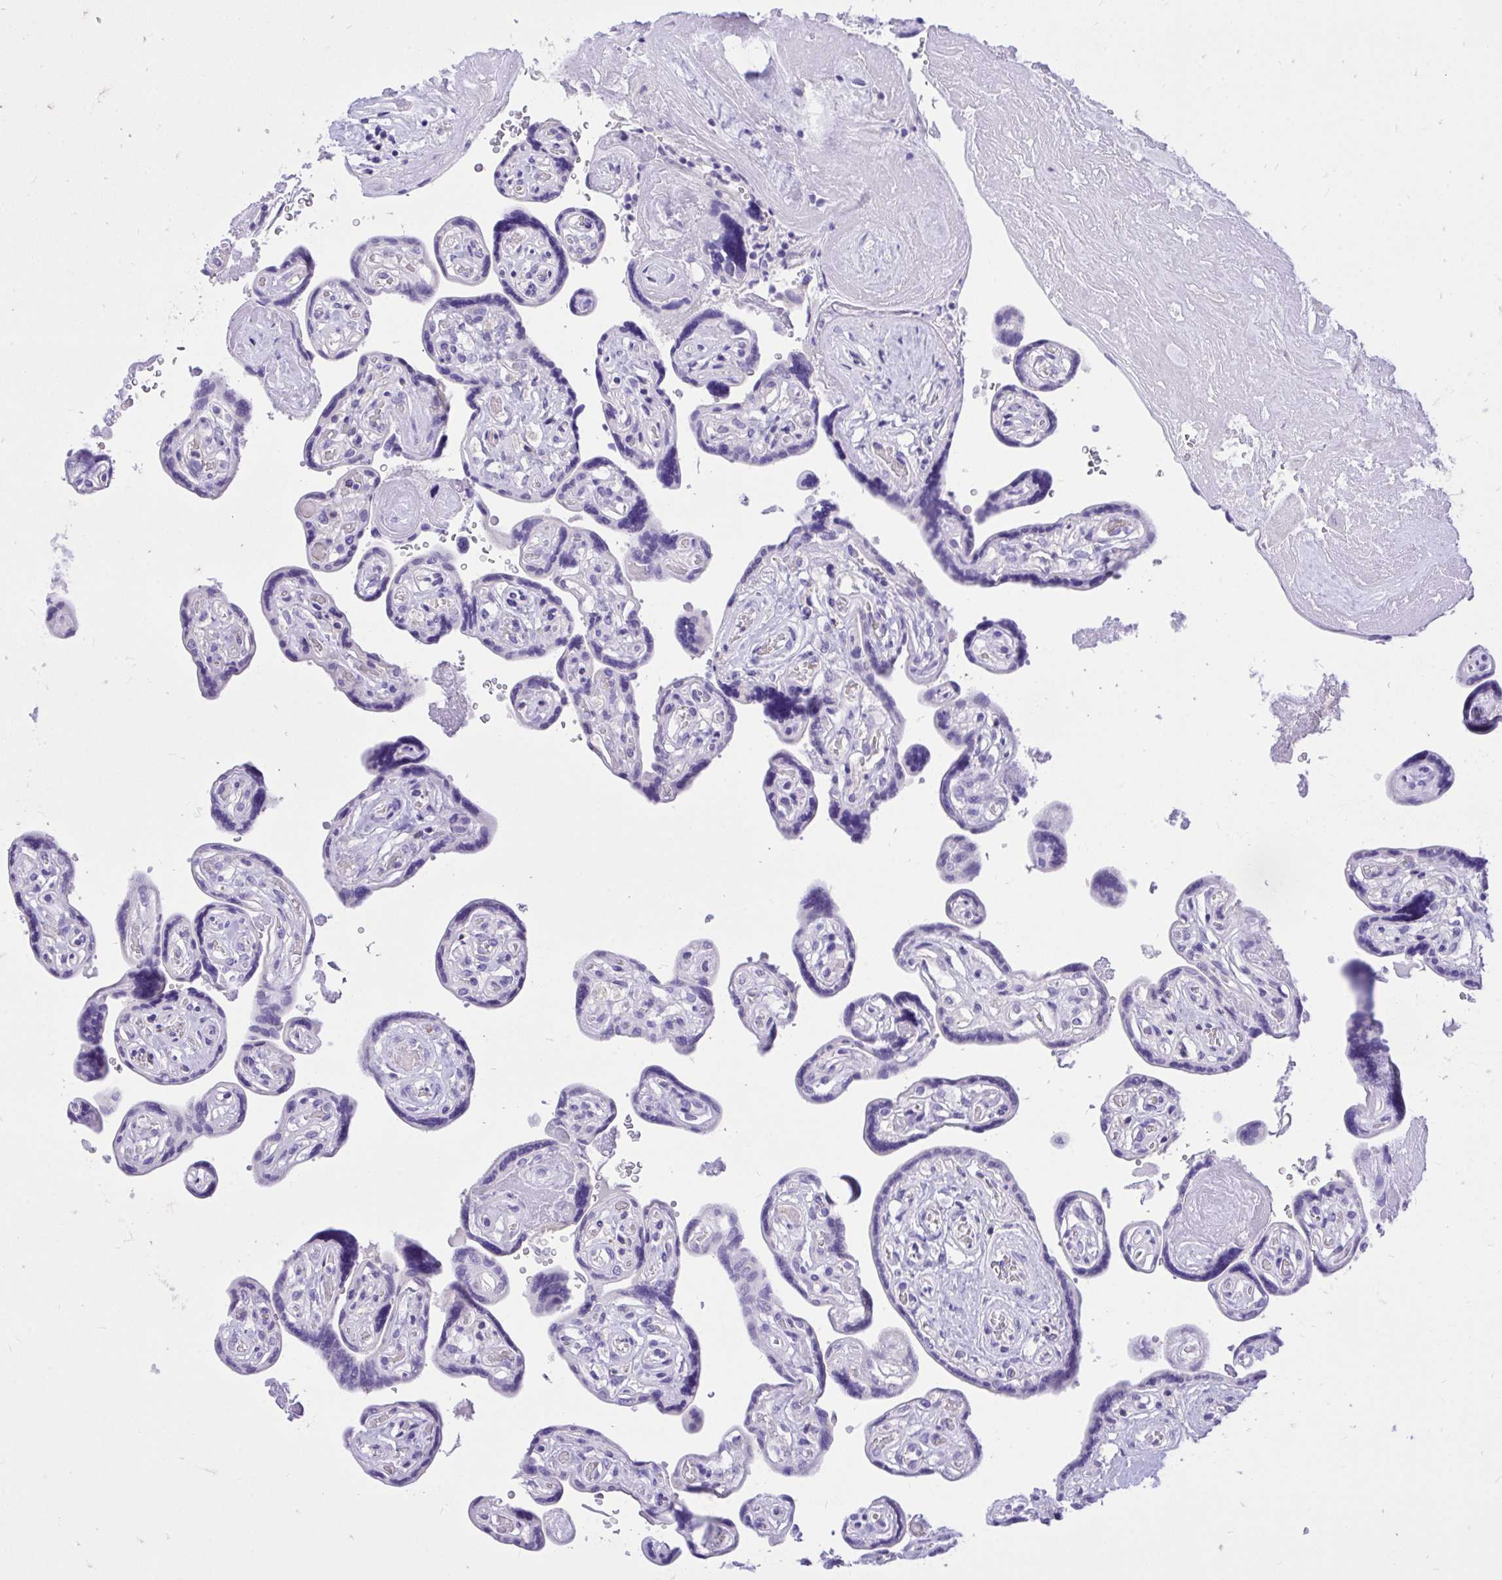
{"staining": {"intensity": "negative", "quantity": "none", "location": "none"}, "tissue": "placenta", "cell_type": "Decidual cells", "image_type": "normal", "snomed": [{"axis": "morphology", "description": "Normal tissue, NOS"}, {"axis": "topography", "description": "Placenta"}], "caption": "The image exhibits no significant expression in decidual cells of placenta. The staining is performed using DAB (3,3'-diaminobenzidine) brown chromogen with nuclei counter-stained in using hematoxylin.", "gene": "MON1A", "patient": {"sex": "female", "age": 32}}